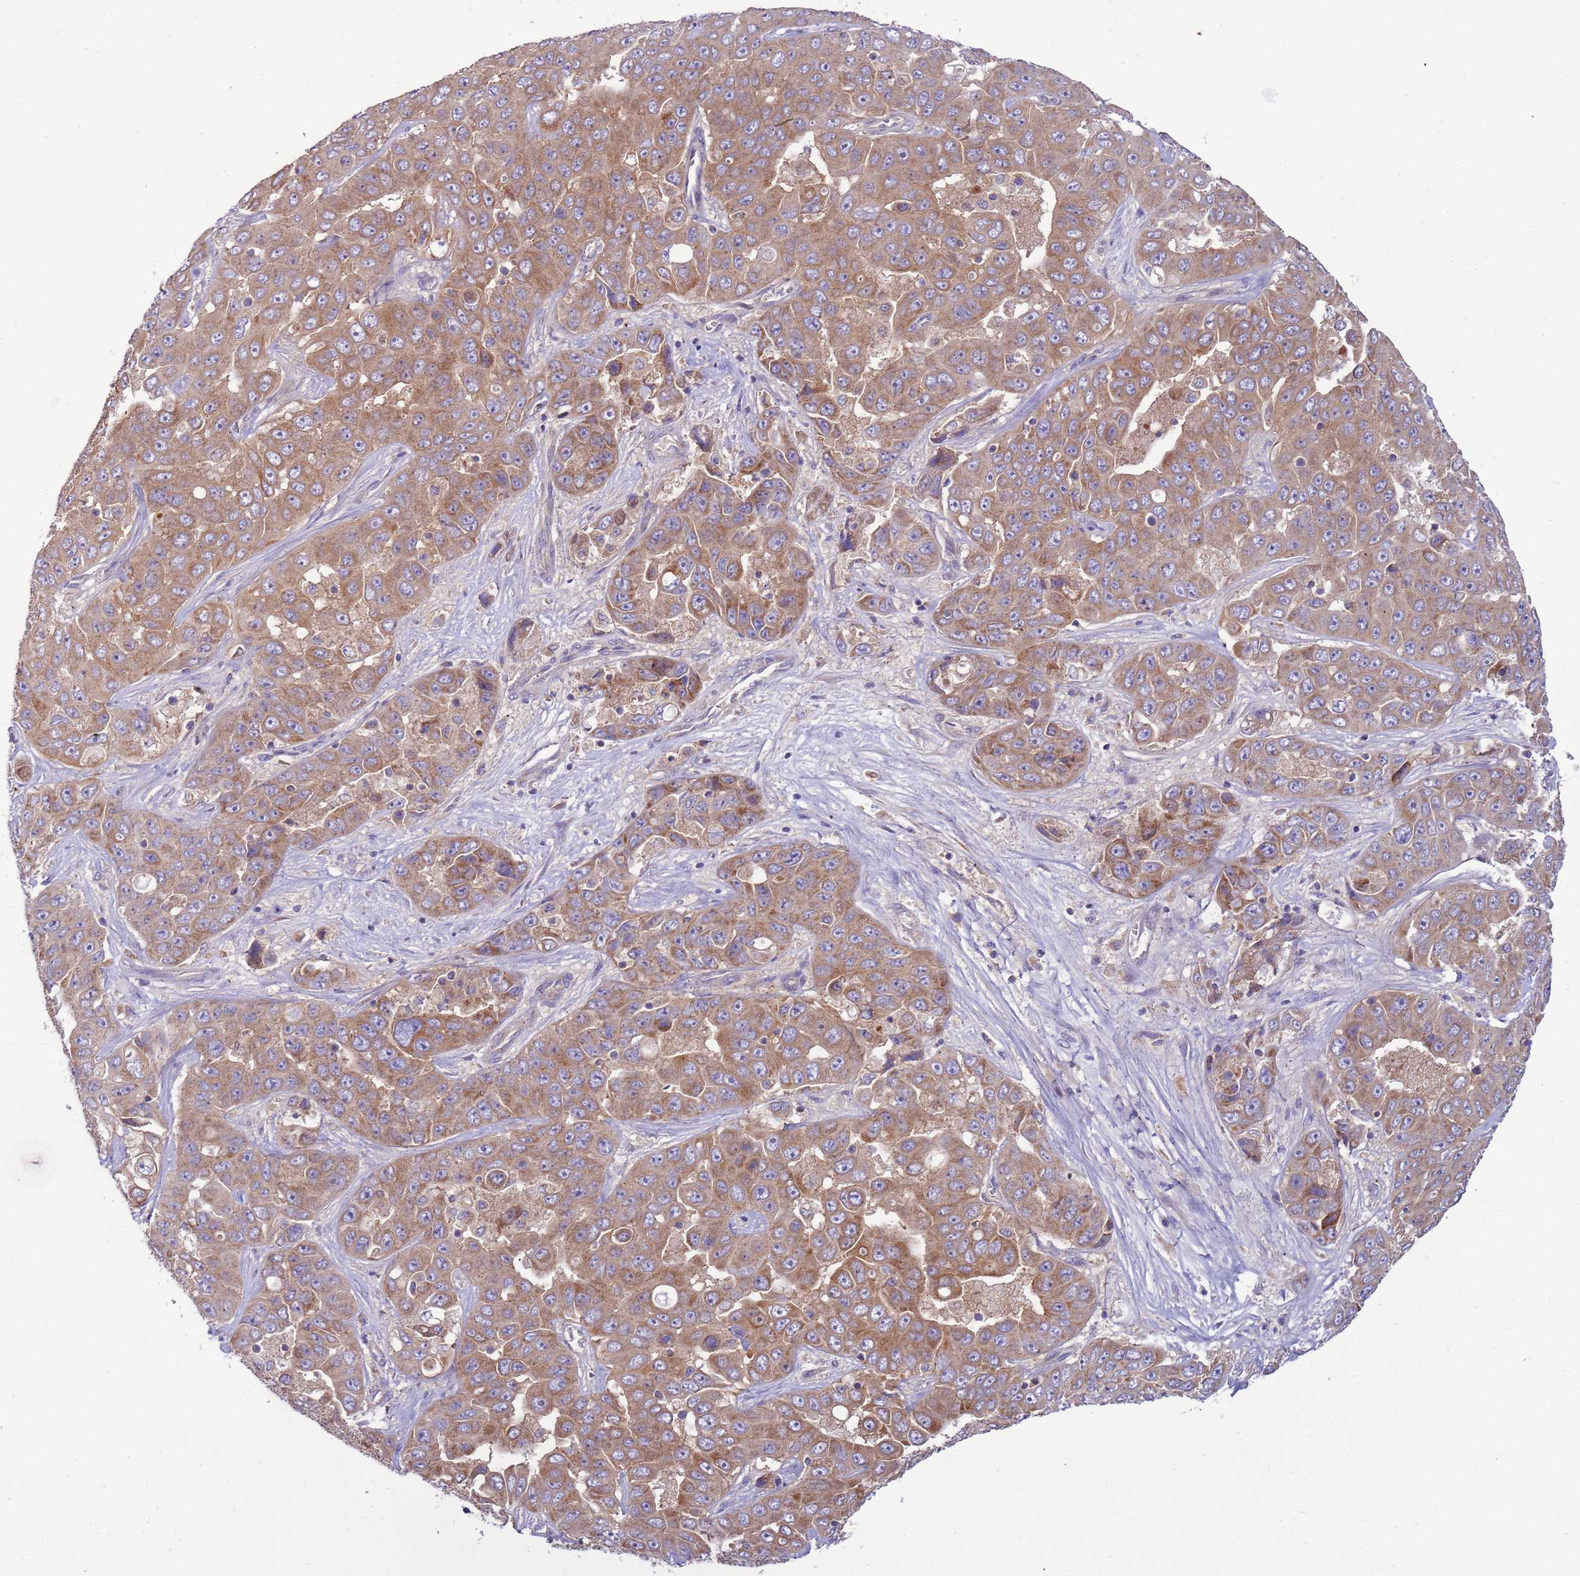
{"staining": {"intensity": "moderate", "quantity": ">75%", "location": "cytoplasmic/membranous"}, "tissue": "liver cancer", "cell_type": "Tumor cells", "image_type": "cancer", "snomed": [{"axis": "morphology", "description": "Cholangiocarcinoma"}, {"axis": "topography", "description": "Liver"}], "caption": "Immunohistochemical staining of human liver cancer shows medium levels of moderate cytoplasmic/membranous protein staining in approximately >75% of tumor cells.", "gene": "UQCRQ", "patient": {"sex": "female", "age": 52}}